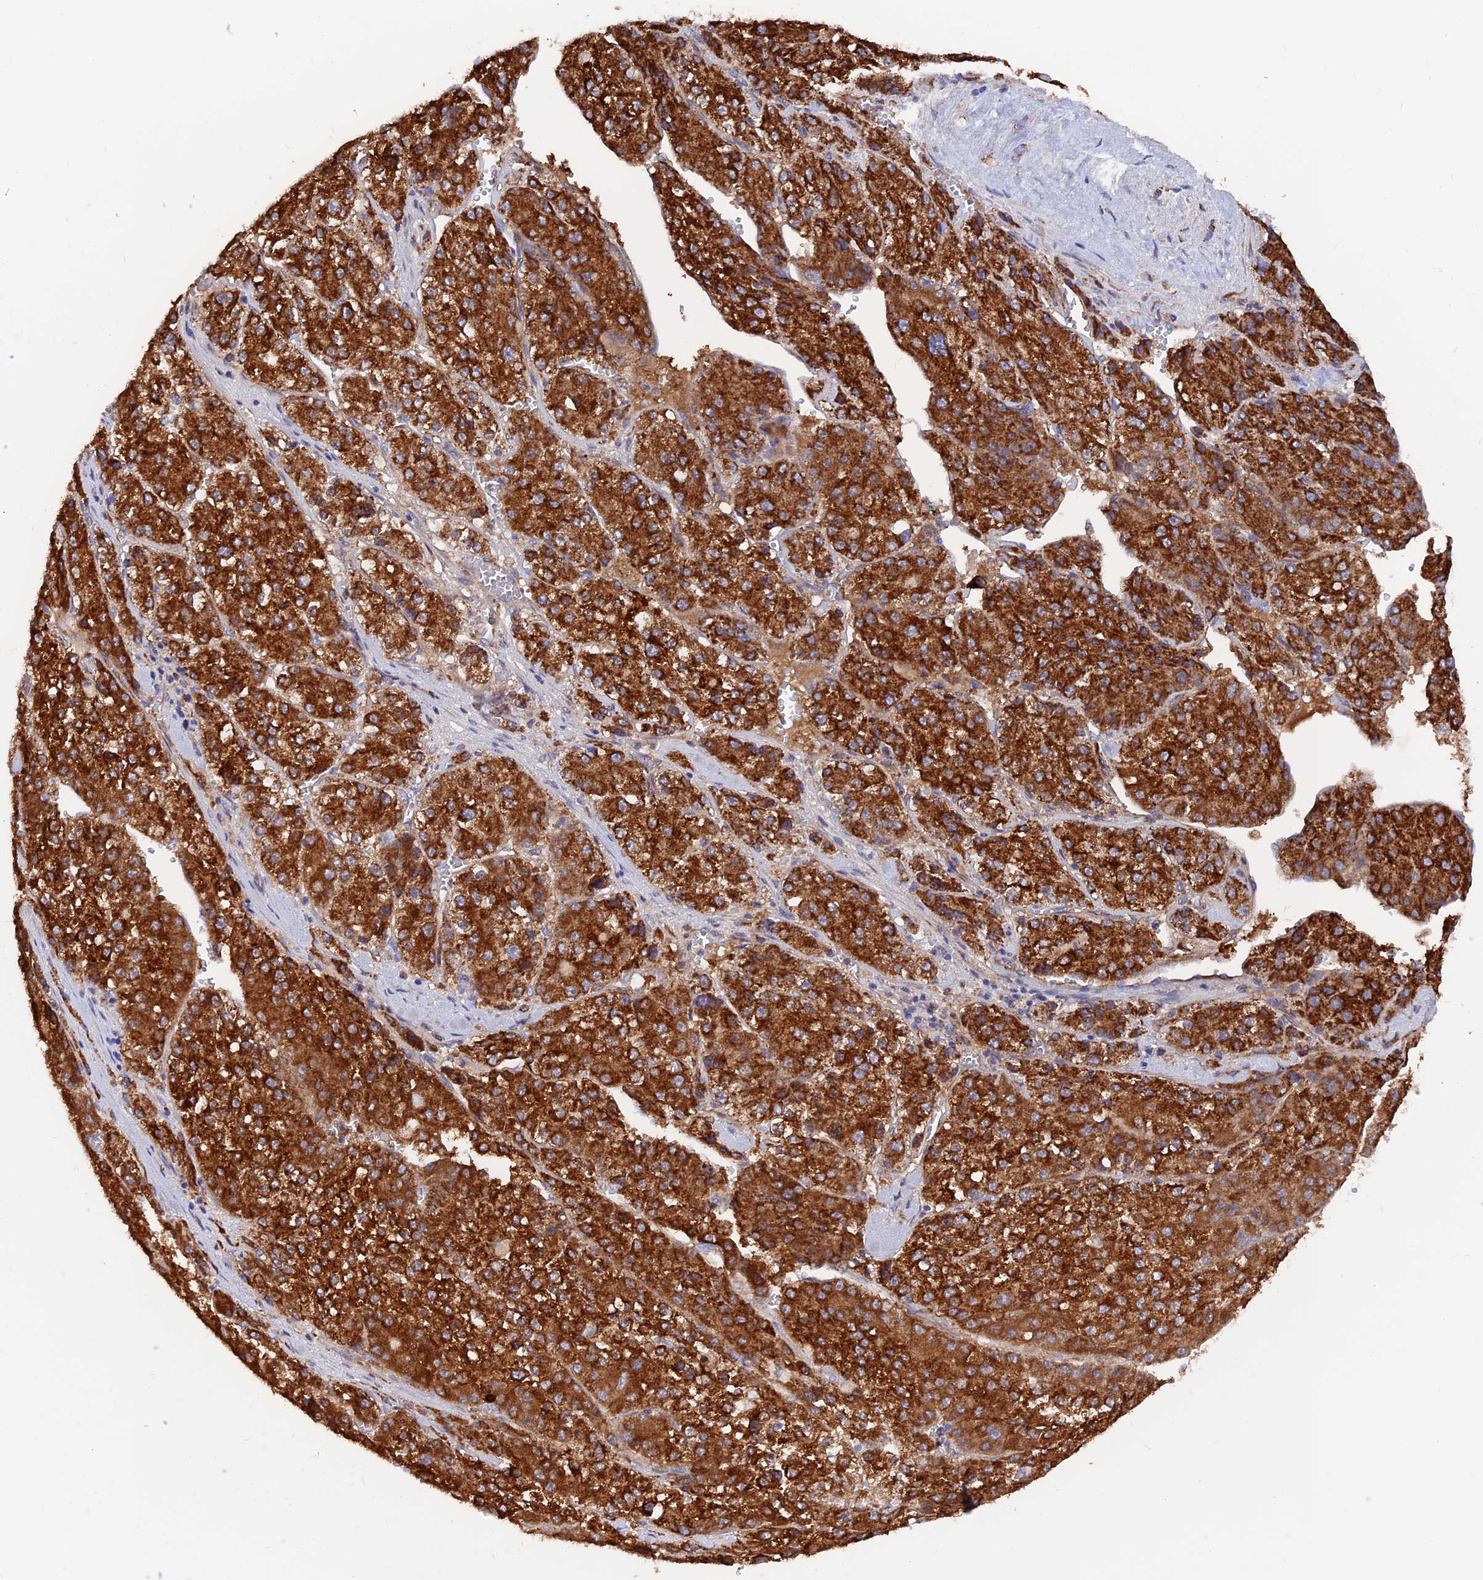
{"staining": {"intensity": "strong", "quantity": ">75%", "location": "cytoplasmic/membranous"}, "tissue": "liver cancer", "cell_type": "Tumor cells", "image_type": "cancer", "snomed": [{"axis": "morphology", "description": "Carcinoma, Hepatocellular, NOS"}, {"axis": "topography", "description": "Liver"}], "caption": "The image demonstrates staining of liver cancer (hepatocellular carcinoma), revealing strong cytoplasmic/membranous protein expression (brown color) within tumor cells.", "gene": "TIGD6", "patient": {"sex": "female", "age": 73}}